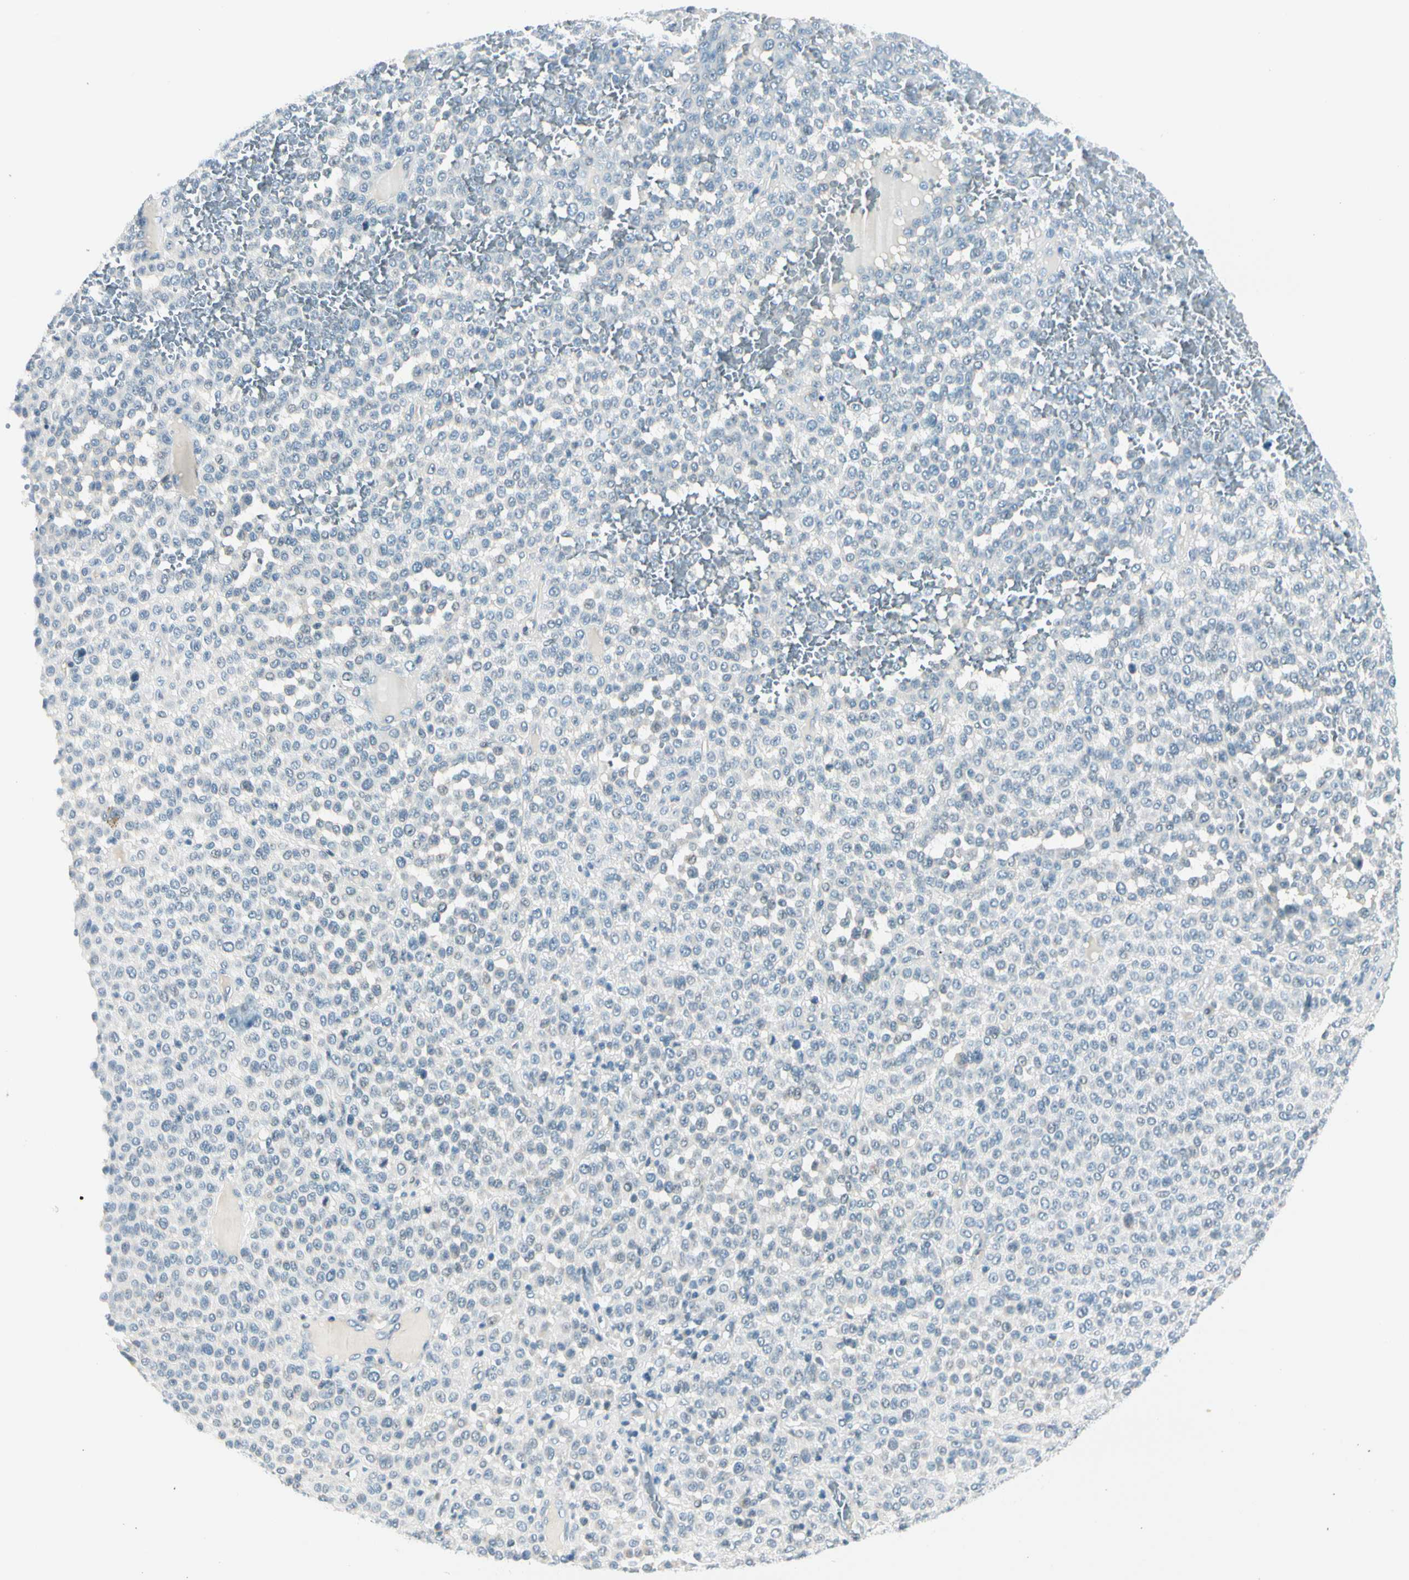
{"staining": {"intensity": "negative", "quantity": "none", "location": "none"}, "tissue": "melanoma", "cell_type": "Tumor cells", "image_type": "cancer", "snomed": [{"axis": "morphology", "description": "Malignant melanoma, Metastatic site"}, {"axis": "topography", "description": "Pancreas"}], "caption": "Malignant melanoma (metastatic site) was stained to show a protein in brown. There is no significant staining in tumor cells. Brightfield microscopy of IHC stained with DAB (brown) and hematoxylin (blue), captured at high magnification.", "gene": "ZSCAN1", "patient": {"sex": "female", "age": 30}}